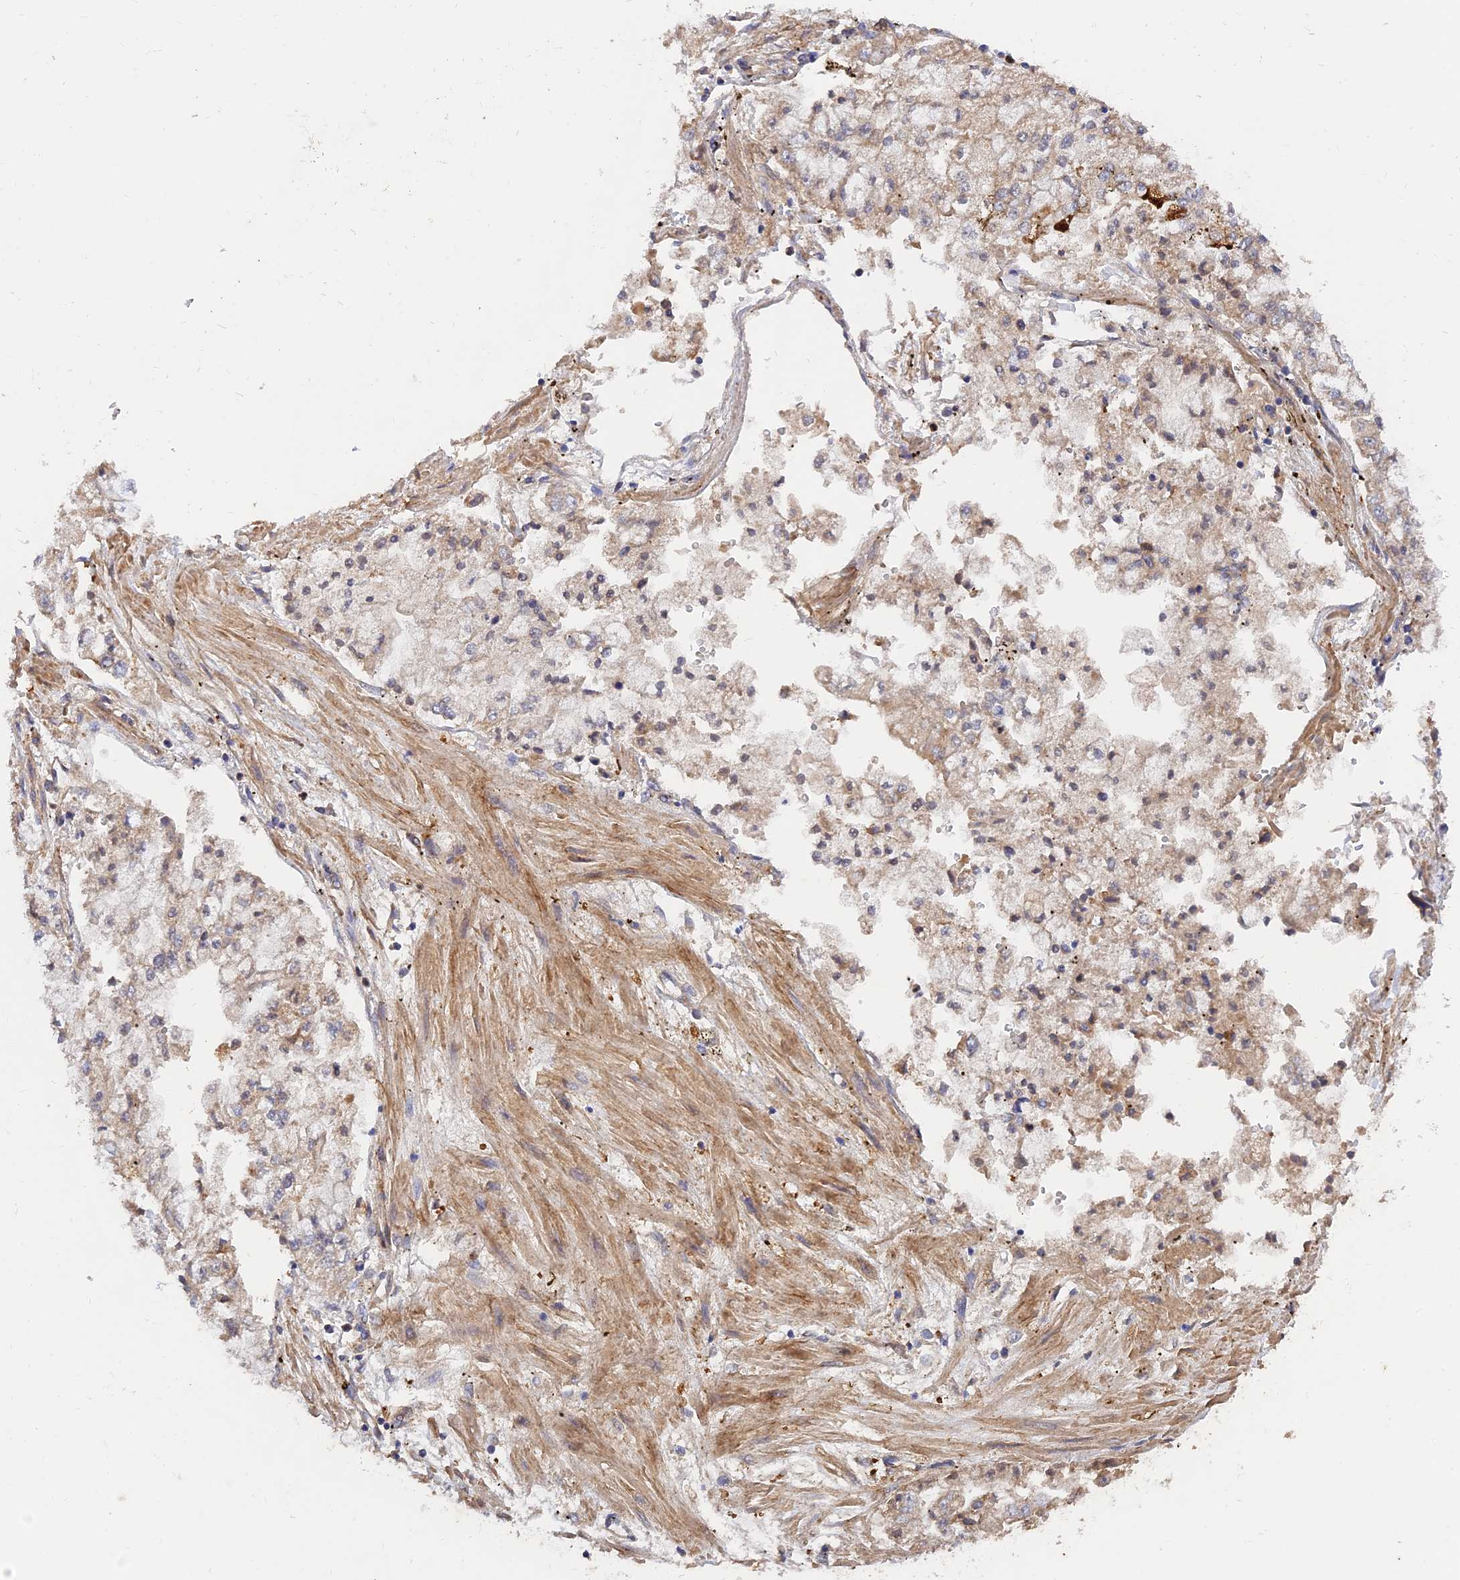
{"staining": {"intensity": "weak", "quantity": ">75%", "location": "cytoplasmic/membranous"}, "tissue": "stomach cancer", "cell_type": "Tumor cells", "image_type": "cancer", "snomed": [{"axis": "morphology", "description": "Adenocarcinoma, NOS"}, {"axis": "topography", "description": "Stomach"}], "caption": "IHC micrograph of neoplastic tissue: stomach cancer stained using immunohistochemistry (IHC) displays low levels of weak protein expression localized specifically in the cytoplasmic/membranous of tumor cells, appearing as a cytoplasmic/membranous brown color.", "gene": "SLC38A11", "patient": {"sex": "male", "age": 76}}